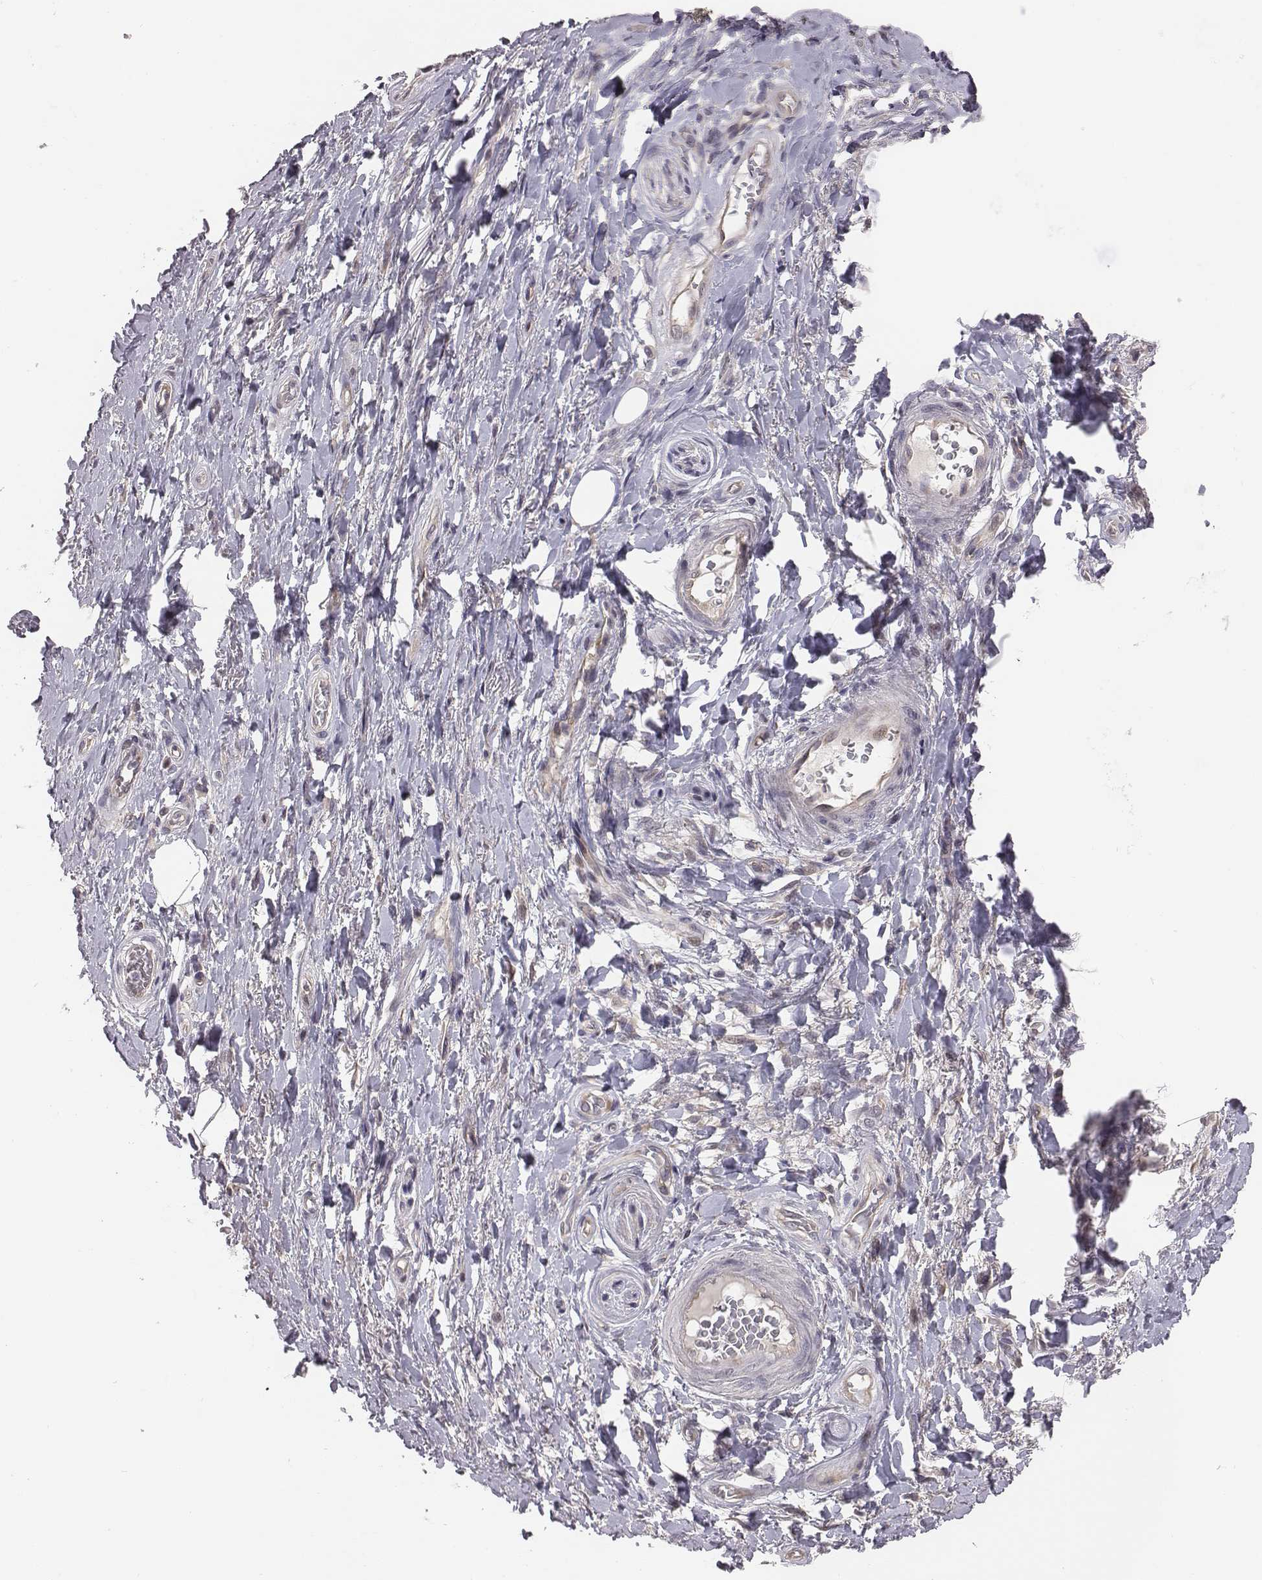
{"staining": {"intensity": "negative", "quantity": "none", "location": "none"}, "tissue": "adipose tissue", "cell_type": "Adipocytes", "image_type": "normal", "snomed": [{"axis": "morphology", "description": "Normal tissue, NOS"}, {"axis": "topography", "description": "Anal"}, {"axis": "topography", "description": "Peripheral nerve tissue"}], "caption": "DAB immunohistochemical staining of normal human adipose tissue displays no significant expression in adipocytes. (DAB (3,3'-diaminobenzidine) immunohistochemistry with hematoxylin counter stain).", "gene": "SMURF2", "patient": {"sex": "male", "age": 53}}